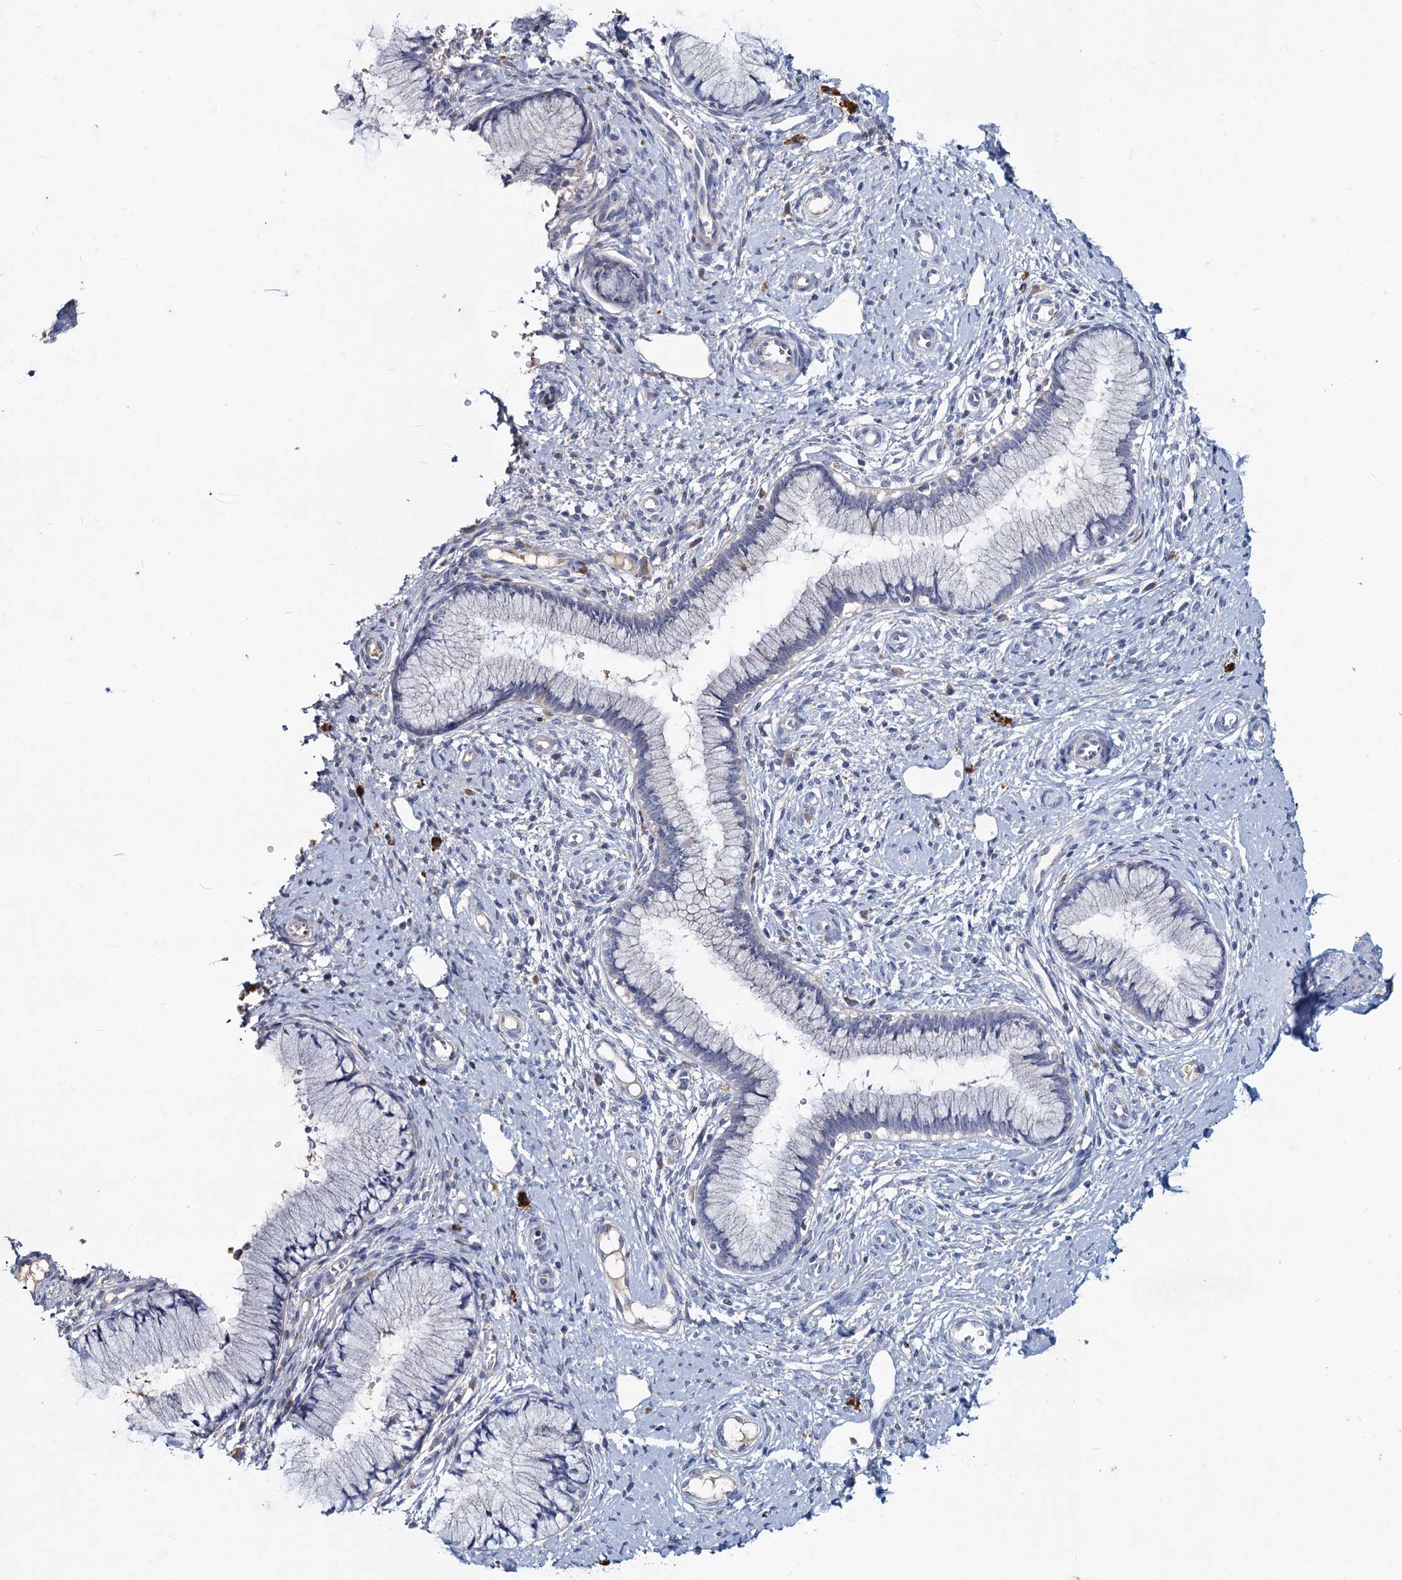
{"staining": {"intensity": "negative", "quantity": "none", "location": "none"}, "tissue": "cervical cancer", "cell_type": "Tumor cells", "image_type": "cancer", "snomed": [{"axis": "morphology", "description": "Adenocarcinoma, NOS"}, {"axis": "topography", "description": "Cervix"}], "caption": "This histopathology image is of adenocarcinoma (cervical) stained with immunohistochemistry to label a protein in brown with the nuclei are counter-stained blue. There is no expression in tumor cells.", "gene": "TMX2", "patient": {"sex": "female", "age": 36}}